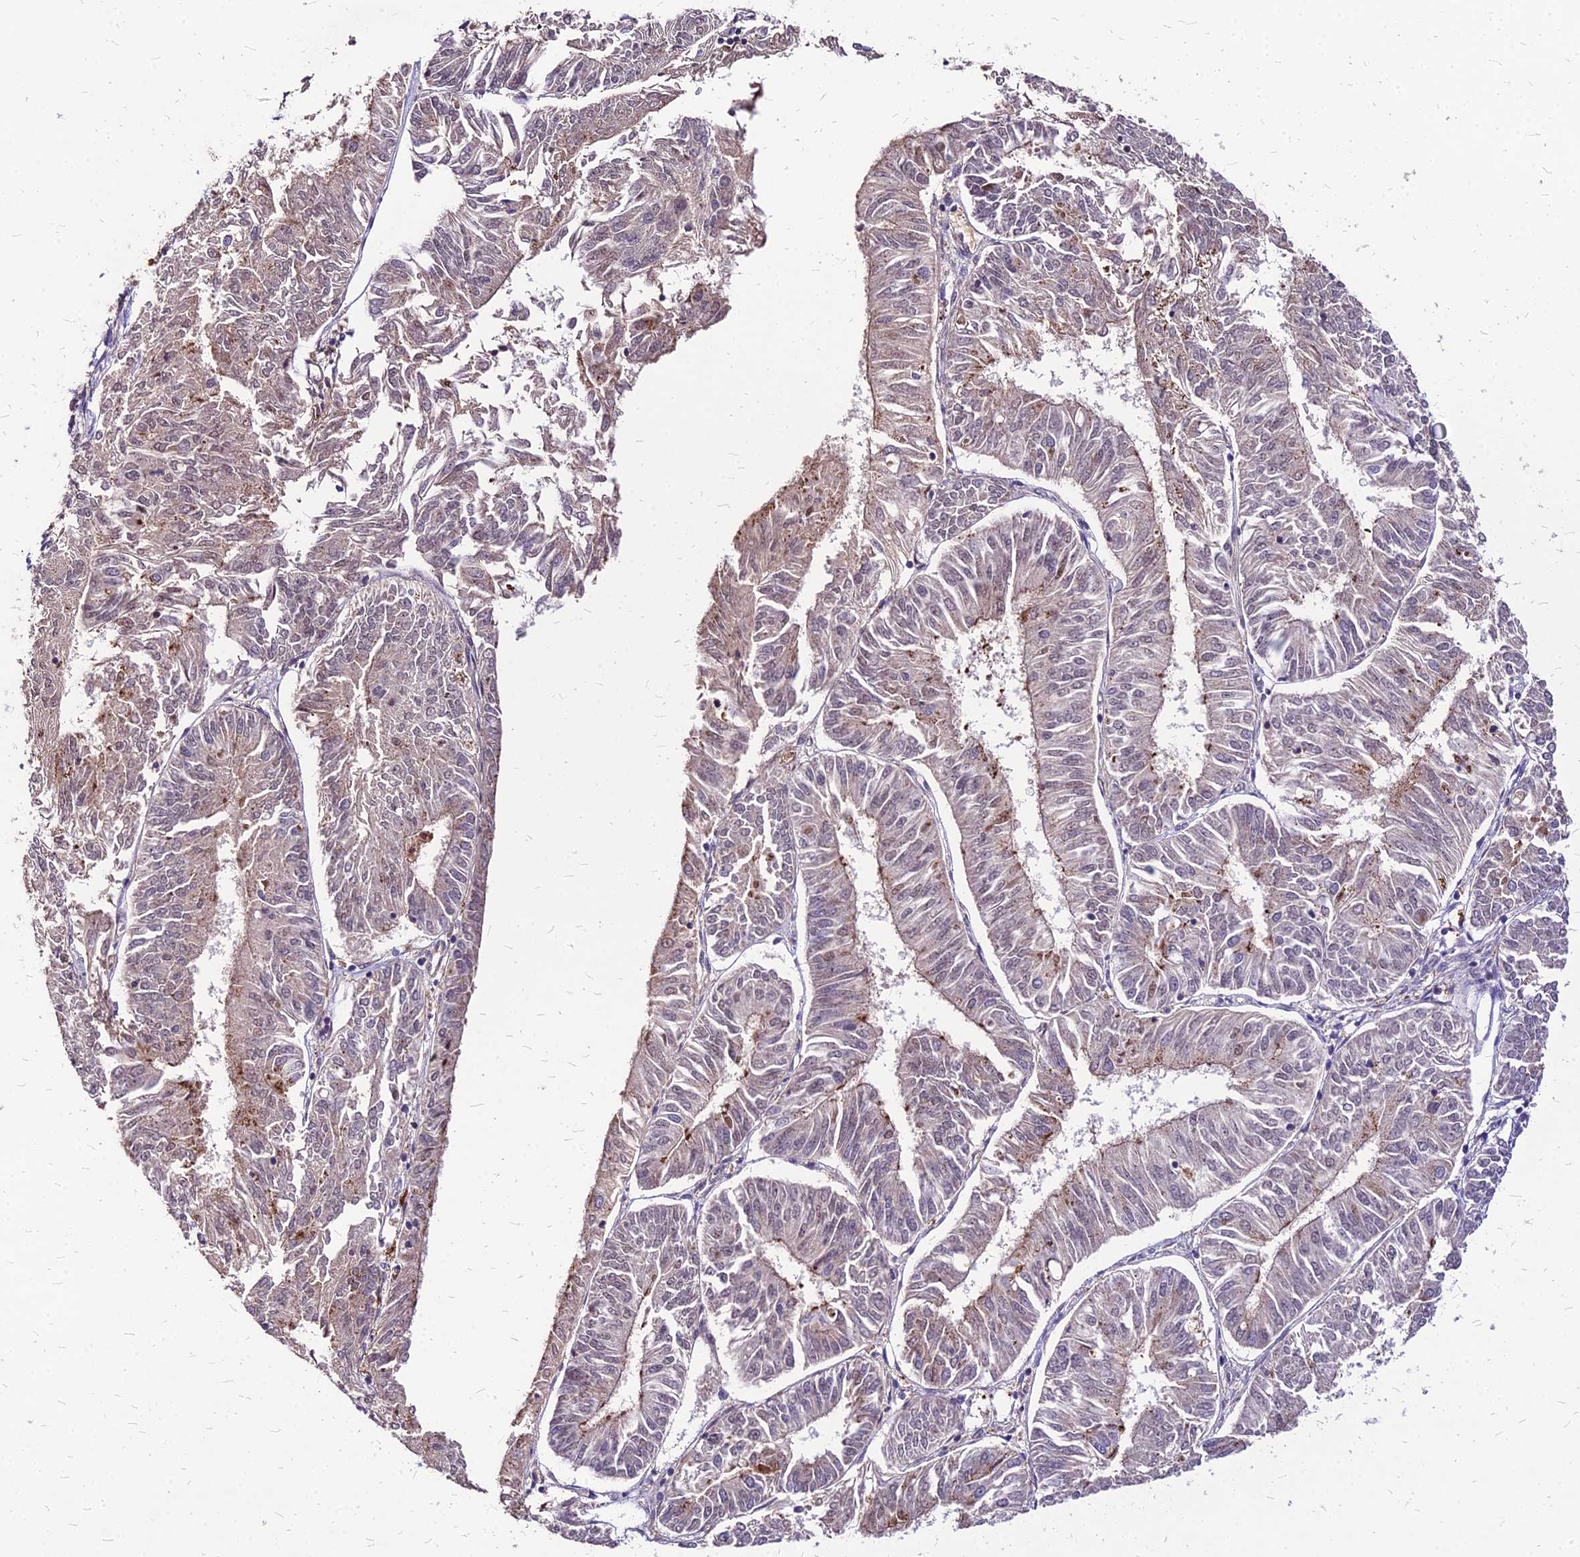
{"staining": {"intensity": "weak", "quantity": "<25%", "location": "cytoplasmic/membranous,nuclear"}, "tissue": "endometrial cancer", "cell_type": "Tumor cells", "image_type": "cancer", "snomed": [{"axis": "morphology", "description": "Adenocarcinoma, NOS"}, {"axis": "topography", "description": "Endometrium"}], "caption": "High magnification brightfield microscopy of endometrial adenocarcinoma stained with DAB (3,3'-diaminobenzidine) (brown) and counterstained with hematoxylin (blue): tumor cells show no significant positivity. (IHC, brightfield microscopy, high magnification).", "gene": "APBA3", "patient": {"sex": "female", "age": 58}}